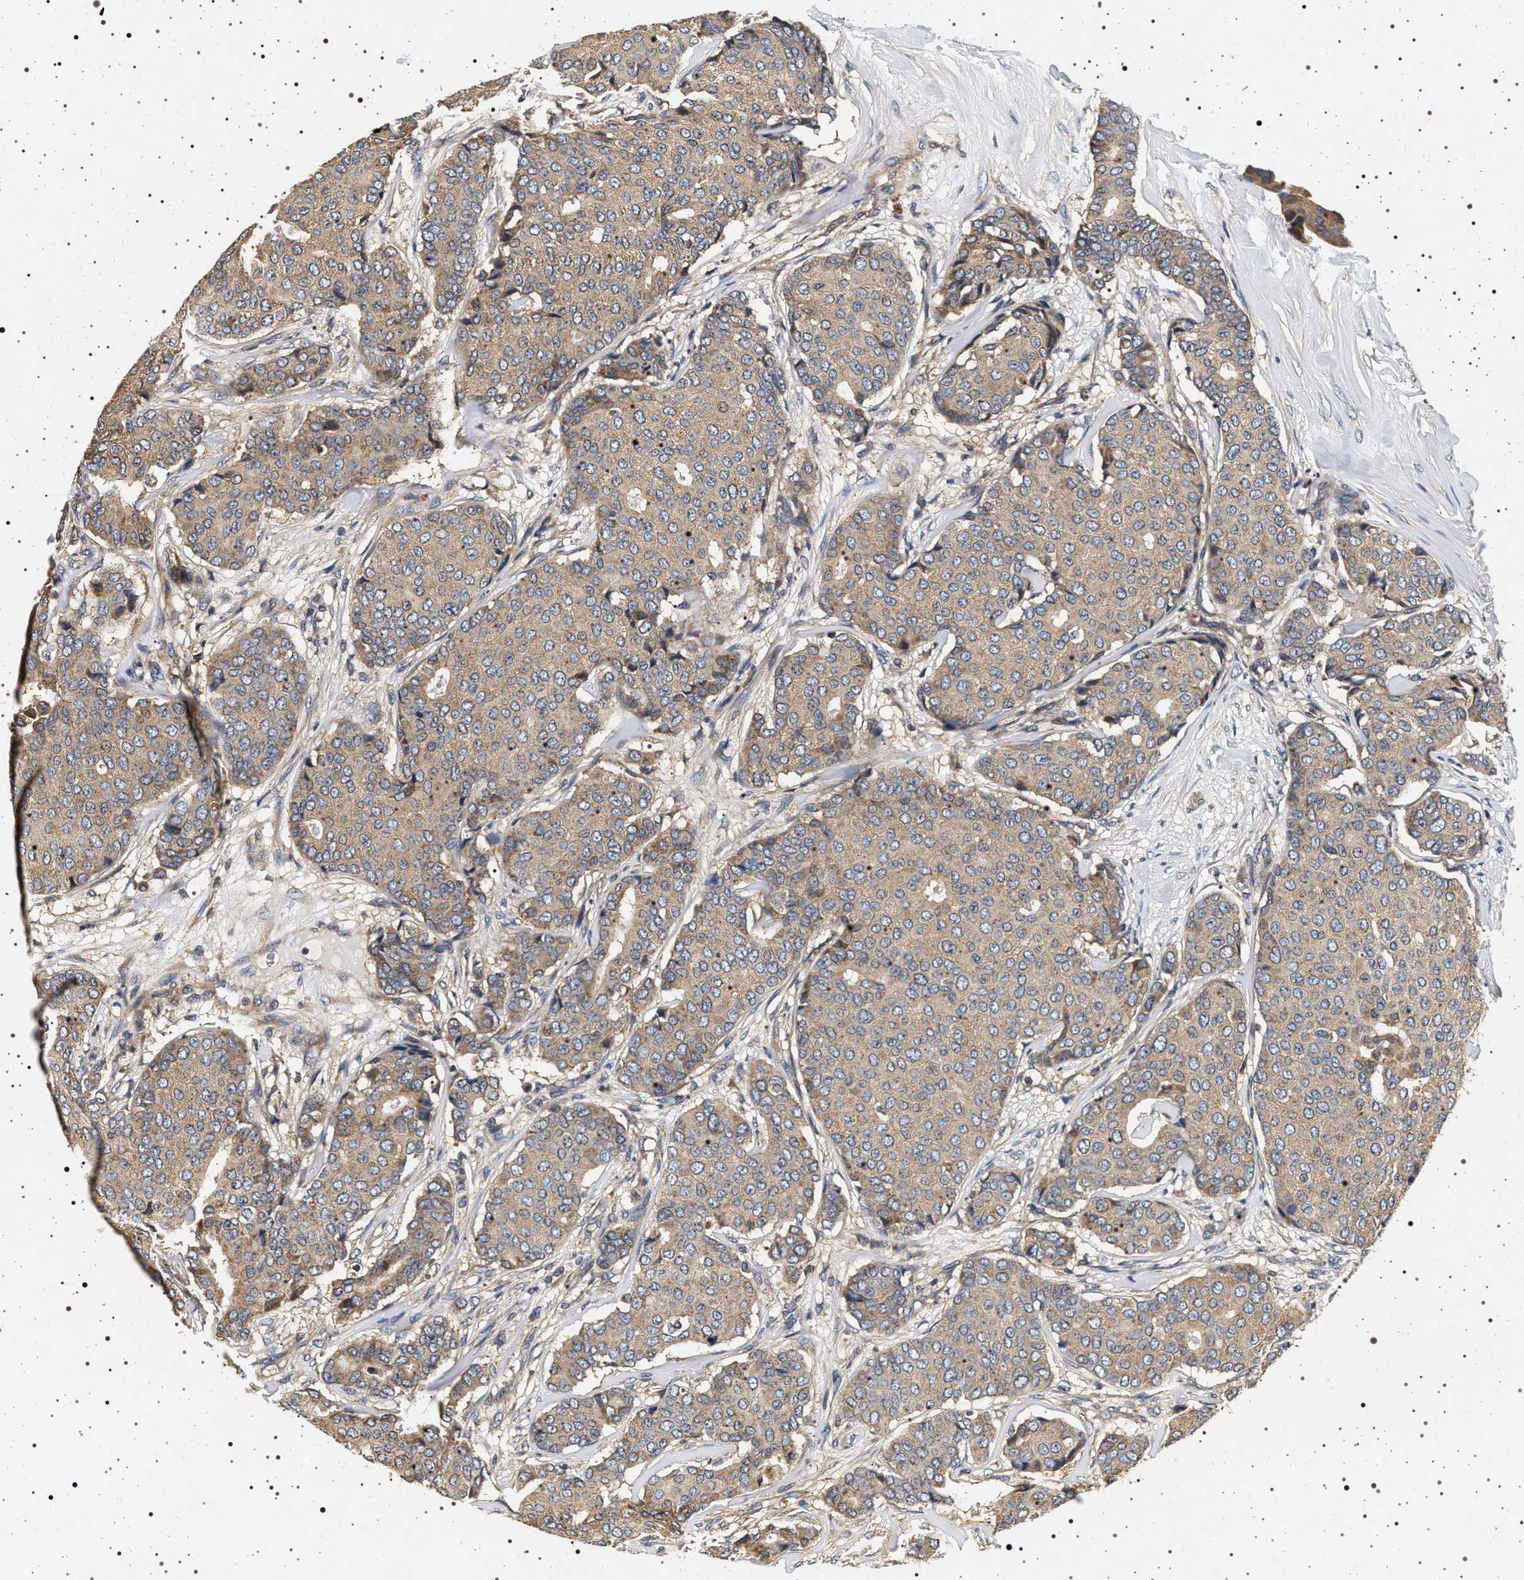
{"staining": {"intensity": "weak", "quantity": ">75%", "location": "cytoplasmic/membranous"}, "tissue": "breast cancer", "cell_type": "Tumor cells", "image_type": "cancer", "snomed": [{"axis": "morphology", "description": "Duct carcinoma"}, {"axis": "topography", "description": "Breast"}], "caption": "Tumor cells display low levels of weak cytoplasmic/membranous expression in approximately >75% of cells in breast cancer (intraductal carcinoma).", "gene": "DCBLD2", "patient": {"sex": "female", "age": 75}}